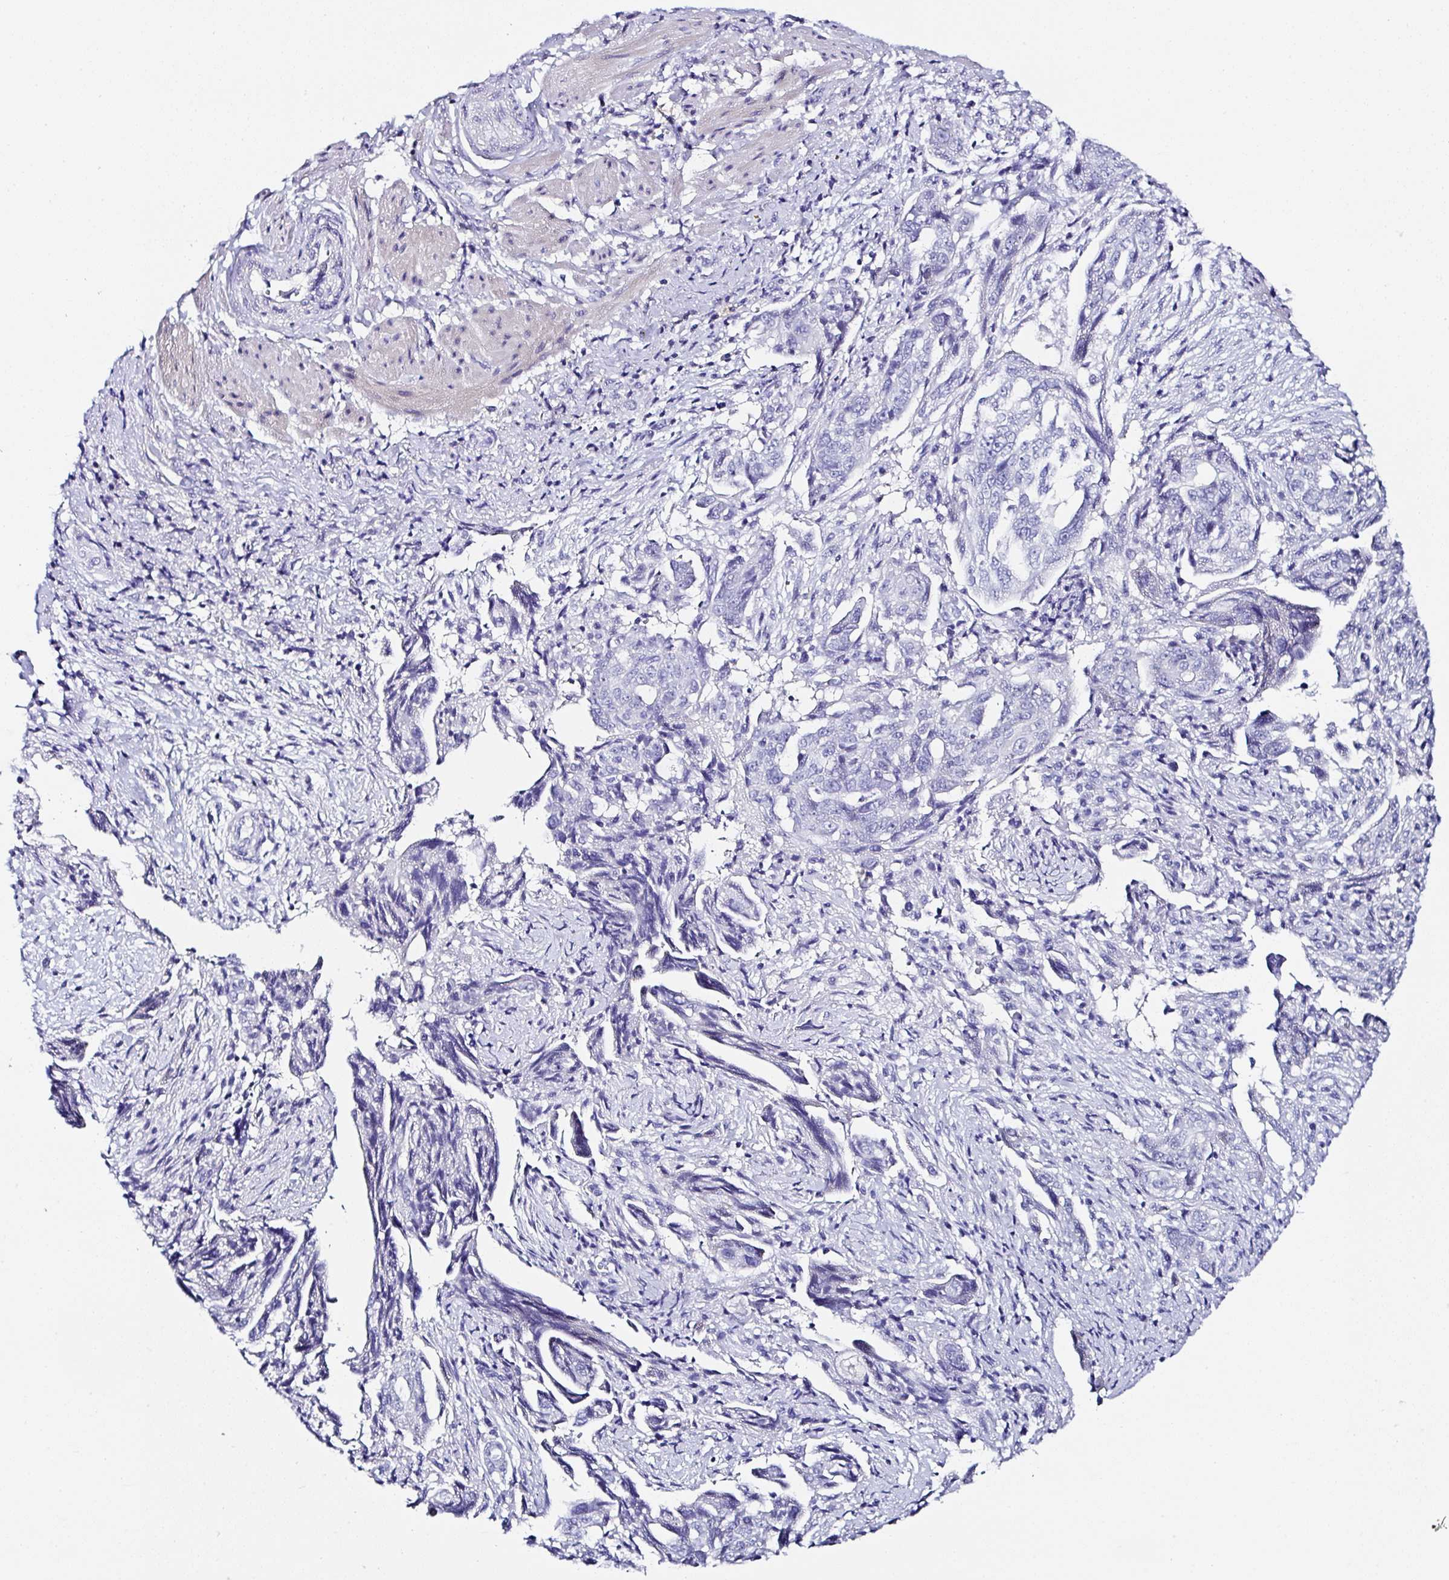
{"staining": {"intensity": "negative", "quantity": "none", "location": "none"}, "tissue": "ovarian cancer", "cell_type": "Tumor cells", "image_type": "cancer", "snomed": [{"axis": "morphology", "description": "Carcinoma, endometroid"}, {"axis": "topography", "description": "Ovary"}], "caption": "Histopathology image shows no significant protein staining in tumor cells of ovarian cancer.", "gene": "UGT3A1", "patient": {"sex": "female", "age": 70}}